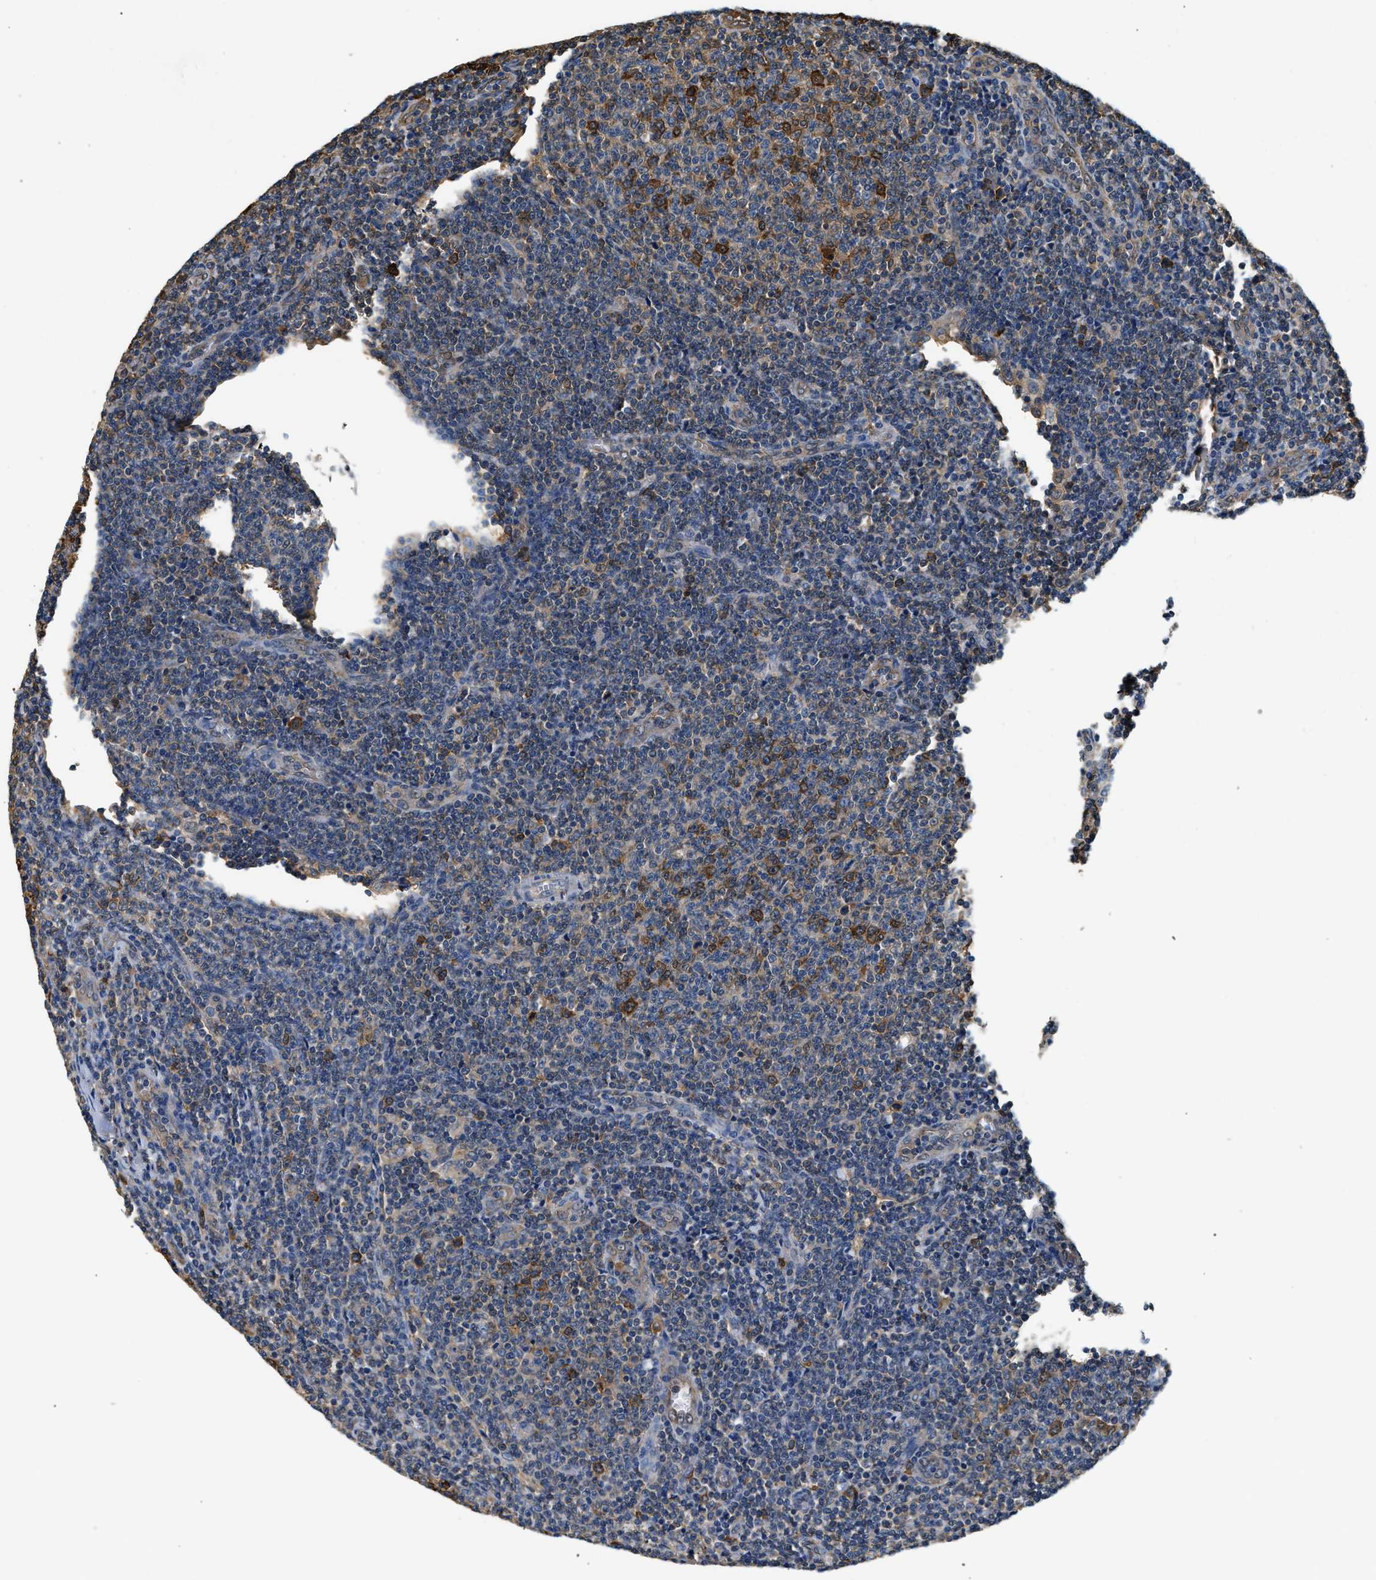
{"staining": {"intensity": "moderate", "quantity": "<25%", "location": "cytoplasmic/membranous"}, "tissue": "lymphoma", "cell_type": "Tumor cells", "image_type": "cancer", "snomed": [{"axis": "morphology", "description": "Malignant lymphoma, non-Hodgkin's type, Low grade"}, {"axis": "topography", "description": "Lymph node"}], "caption": "Human malignant lymphoma, non-Hodgkin's type (low-grade) stained with a brown dye reveals moderate cytoplasmic/membranous positive expression in about <25% of tumor cells.", "gene": "PPP2R1B", "patient": {"sex": "male", "age": 66}}